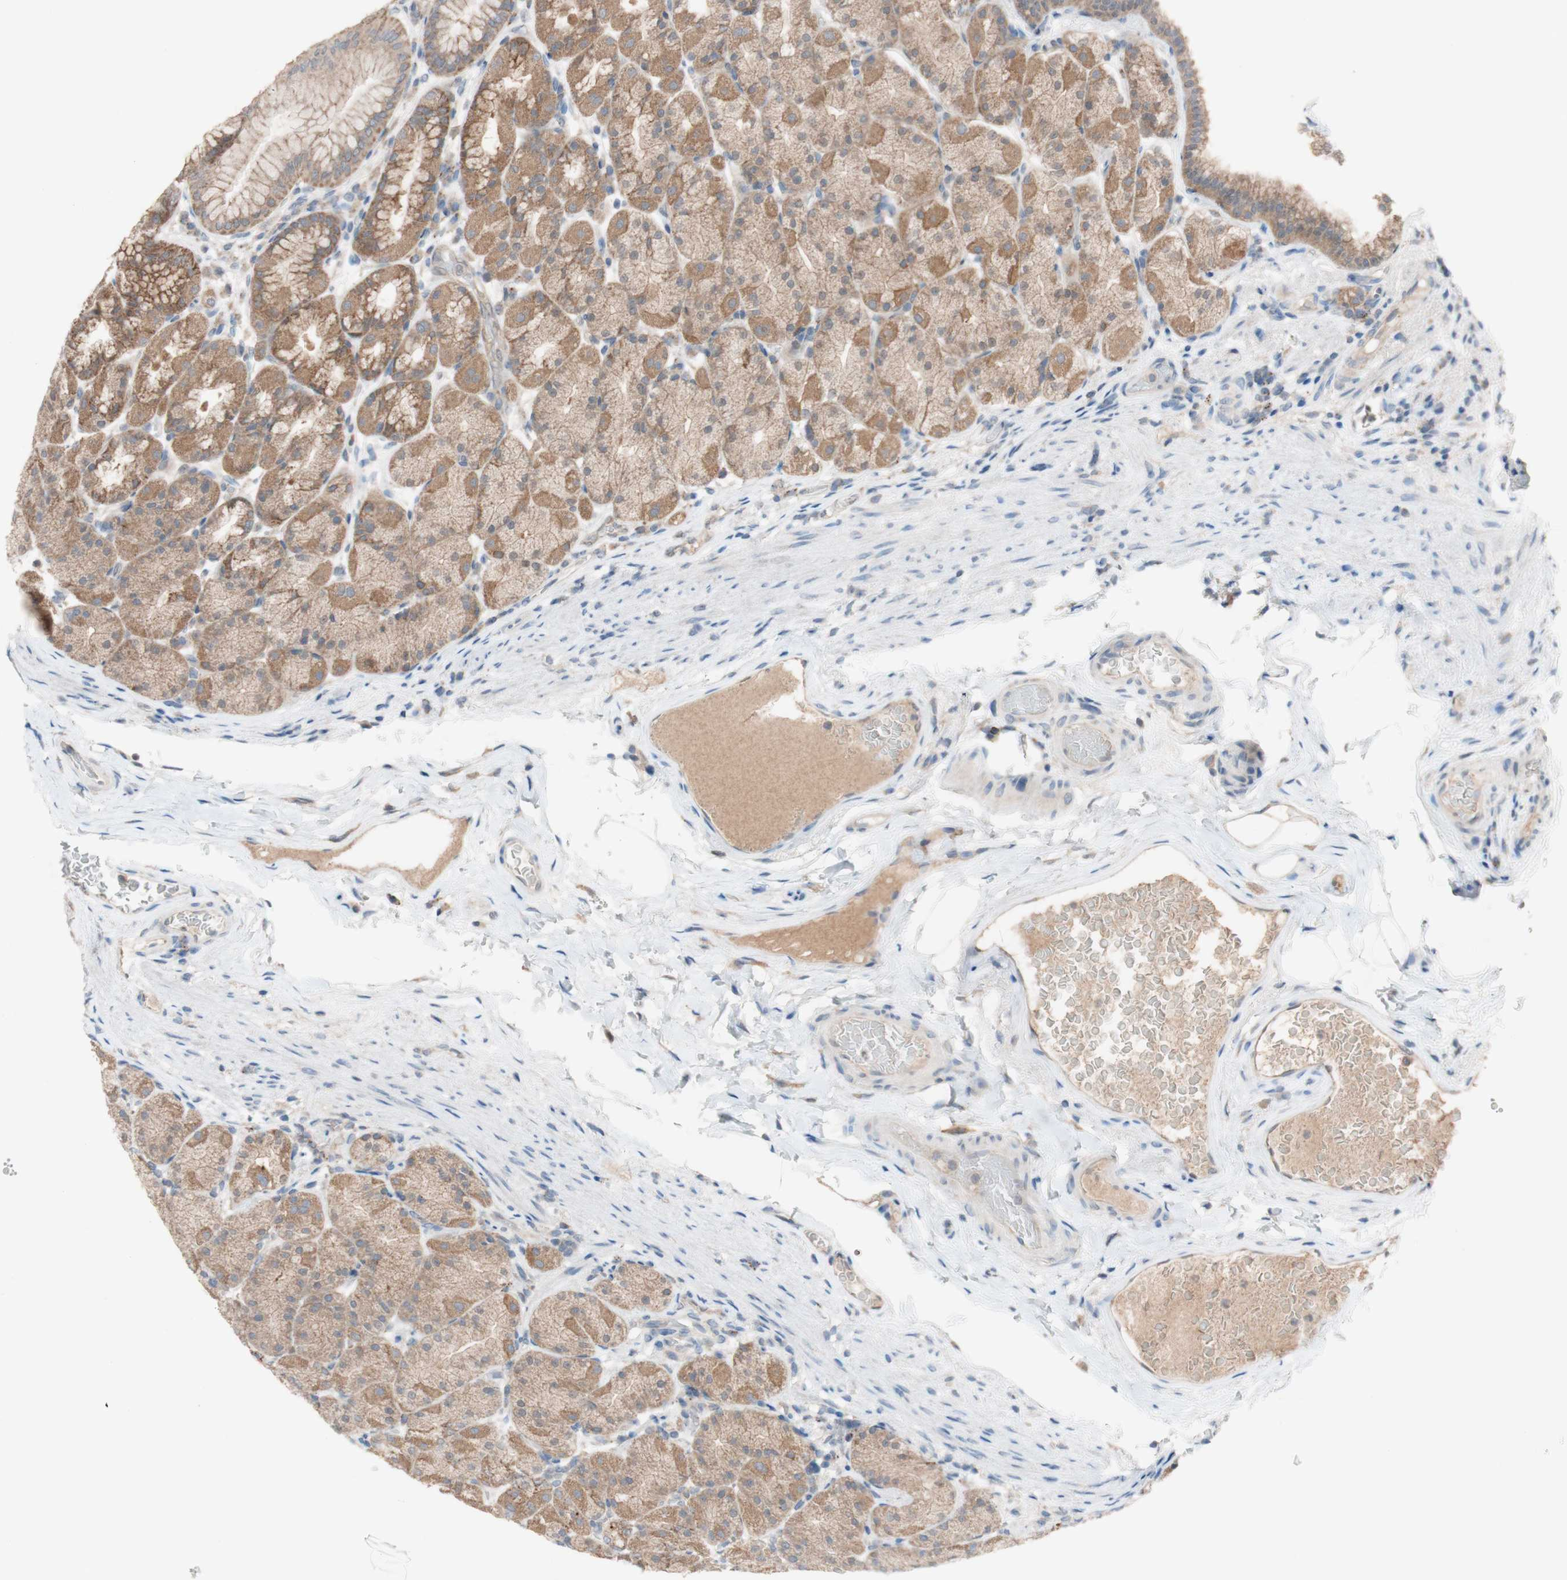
{"staining": {"intensity": "moderate", "quantity": ">75%", "location": "cytoplasmic/membranous"}, "tissue": "stomach", "cell_type": "Glandular cells", "image_type": "normal", "snomed": [{"axis": "morphology", "description": "Normal tissue, NOS"}, {"axis": "topography", "description": "Stomach, upper"}], "caption": "Protein analysis of benign stomach shows moderate cytoplasmic/membranous positivity in approximately >75% of glandular cells.", "gene": "PEX2", "patient": {"sex": "male", "age": 68}}